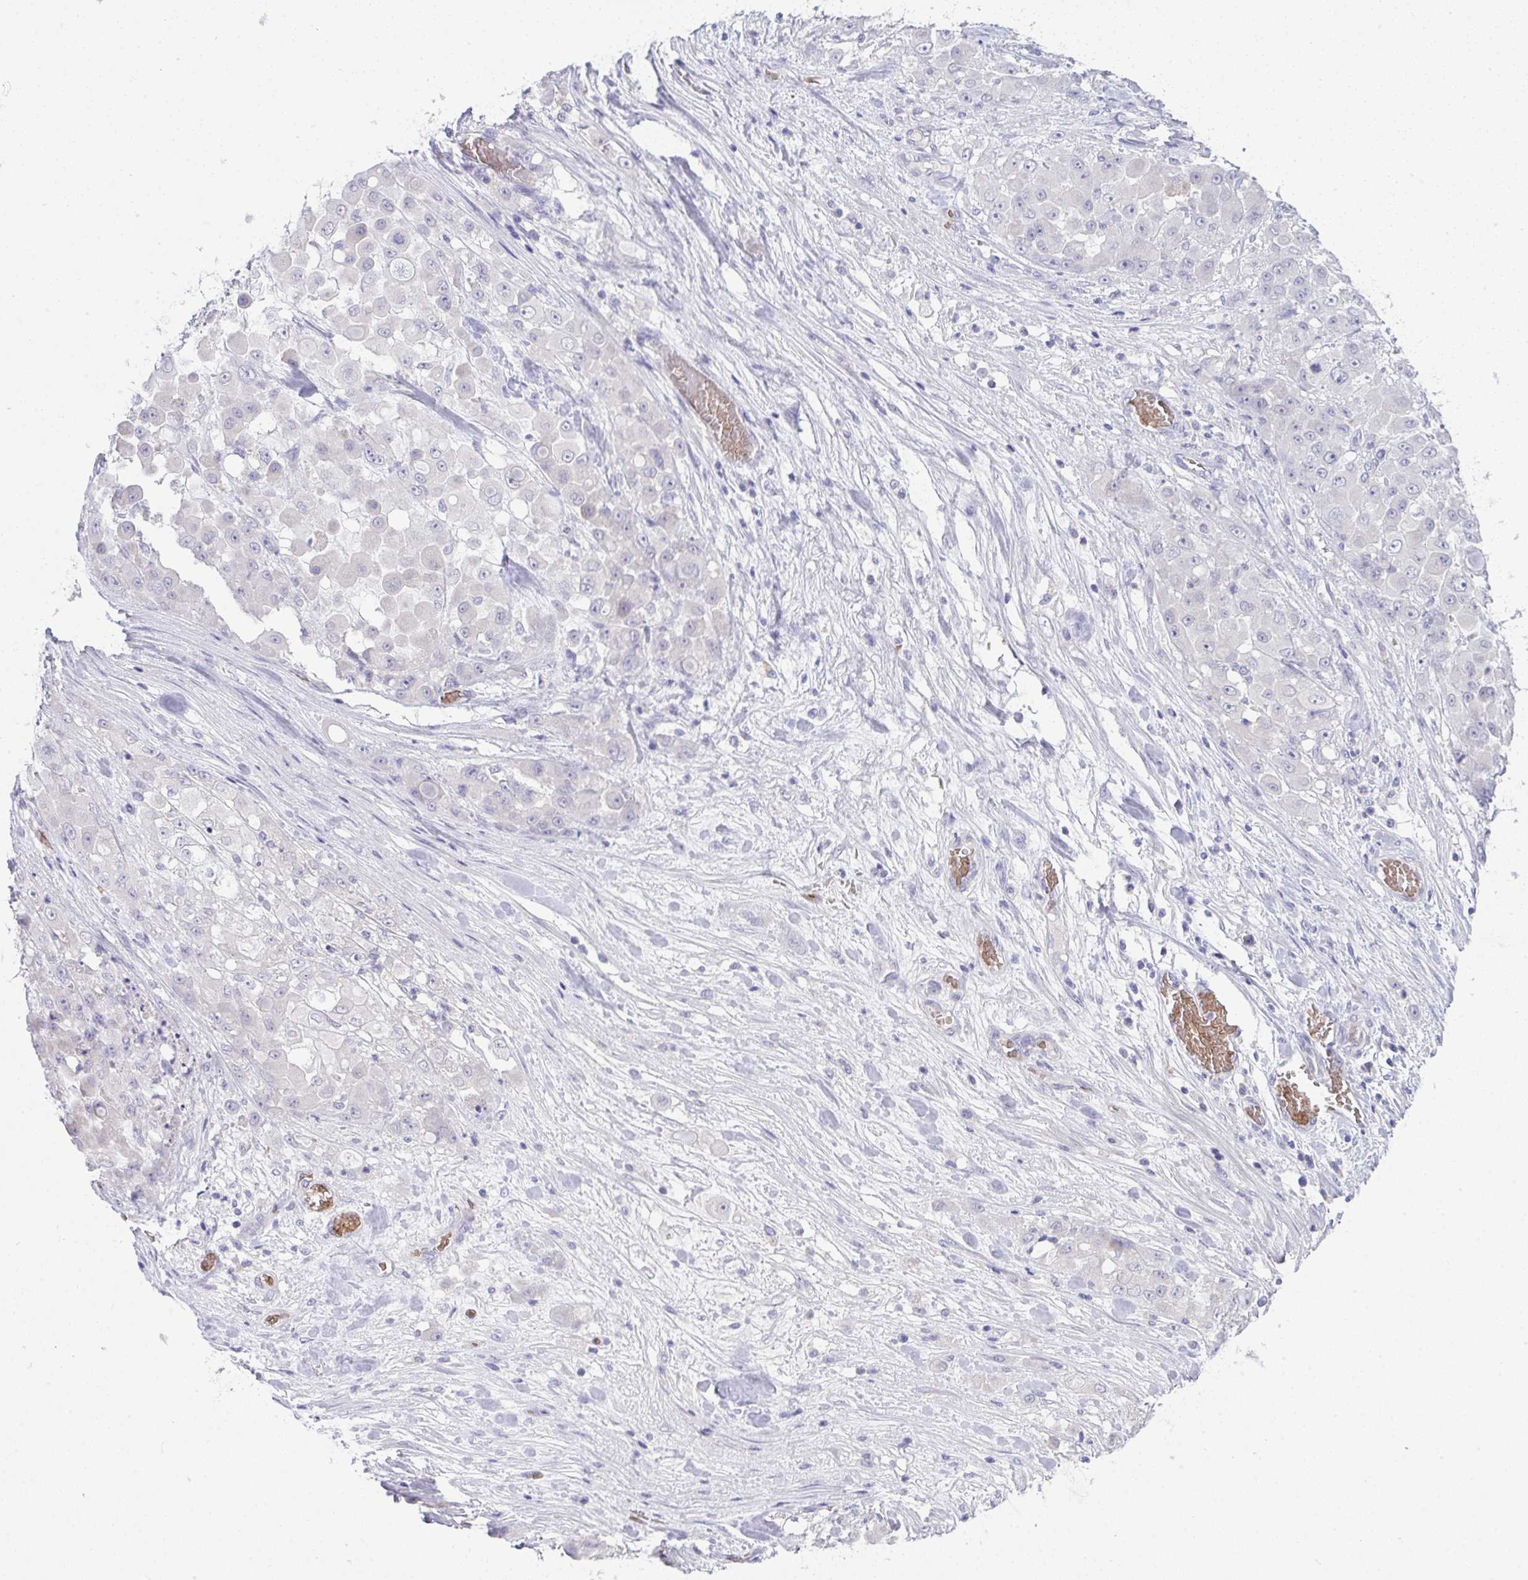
{"staining": {"intensity": "negative", "quantity": "none", "location": "none"}, "tissue": "stomach cancer", "cell_type": "Tumor cells", "image_type": "cancer", "snomed": [{"axis": "morphology", "description": "Adenocarcinoma, NOS"}, {"axis": "topography", "description": "Stomach"}], "caption": "This histopathology image is of stomach cancer (adenocarcinoma) stained with immunohistochemistry (IHC) to label a protein in brown with the nuclei are counter-stained blue. There is no staining in tumor cells.", "gene": "SPTB", "patient": {"sex": "female", "age": 76}}